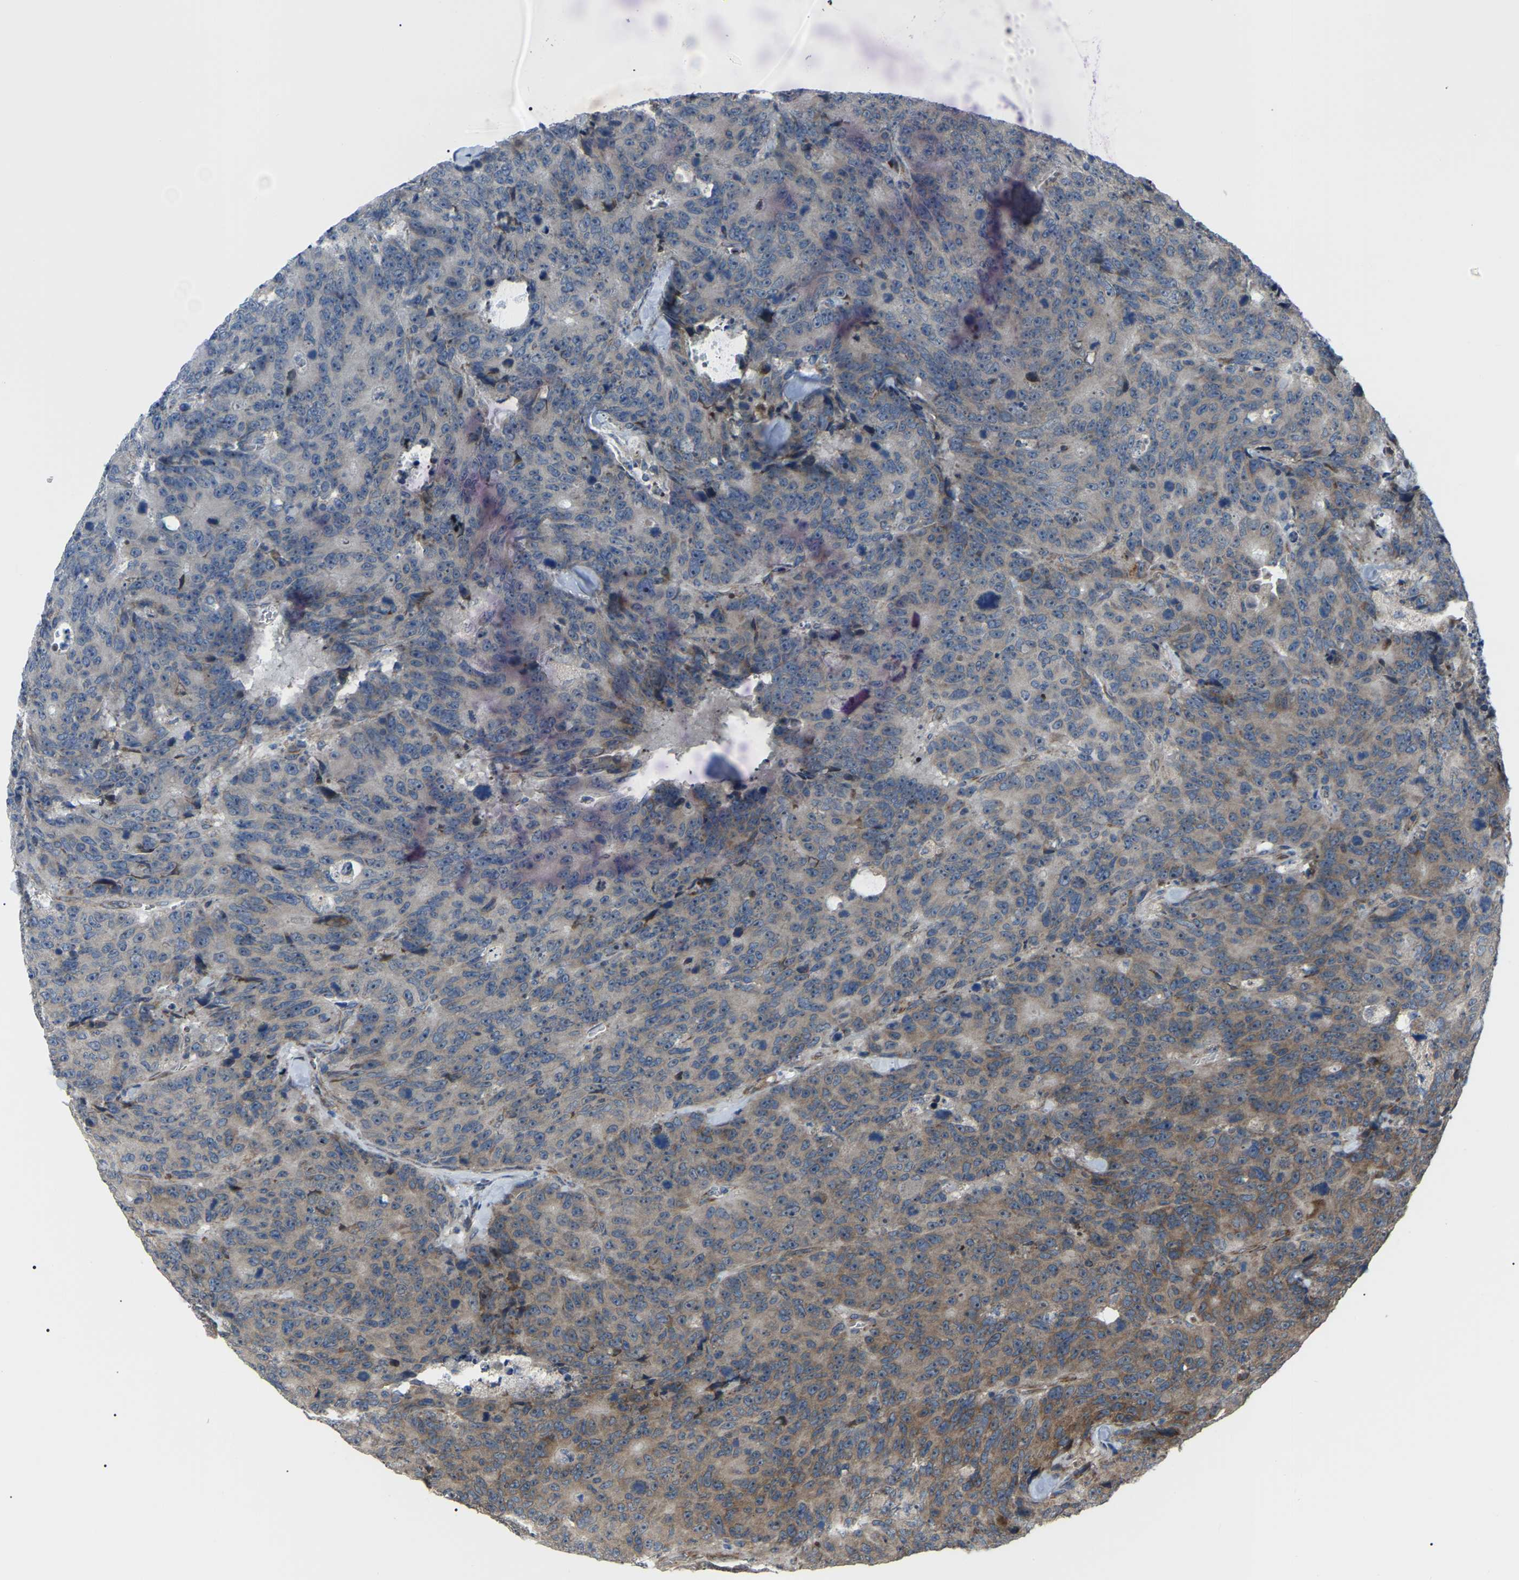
{"staining": {"intensity": "moderate", "quantity": "25%-75%", "location": "cytoplasmic/membranous"}, "tissue": "colorectal cancer", "cell_type": "Tumor cells", "image_type": "cancer", "snomed": [{"axis": "morphology", "description": "Adenocarcinoma, NOS"}, {"axis": "topography", "description": "Colon"}], "caption": "Moderate cytoplasmic/membranous expression is present in approximately 25%-75% of tumor cells in colorectal cancer (adenocarcinoma). The staining is performed using DAB brown chromogen to label protein expression. The nuclei are counter-stained blue using hematoxylin.", "gene": "AGO2", "patient": {"sex": "female", "age": 86}}